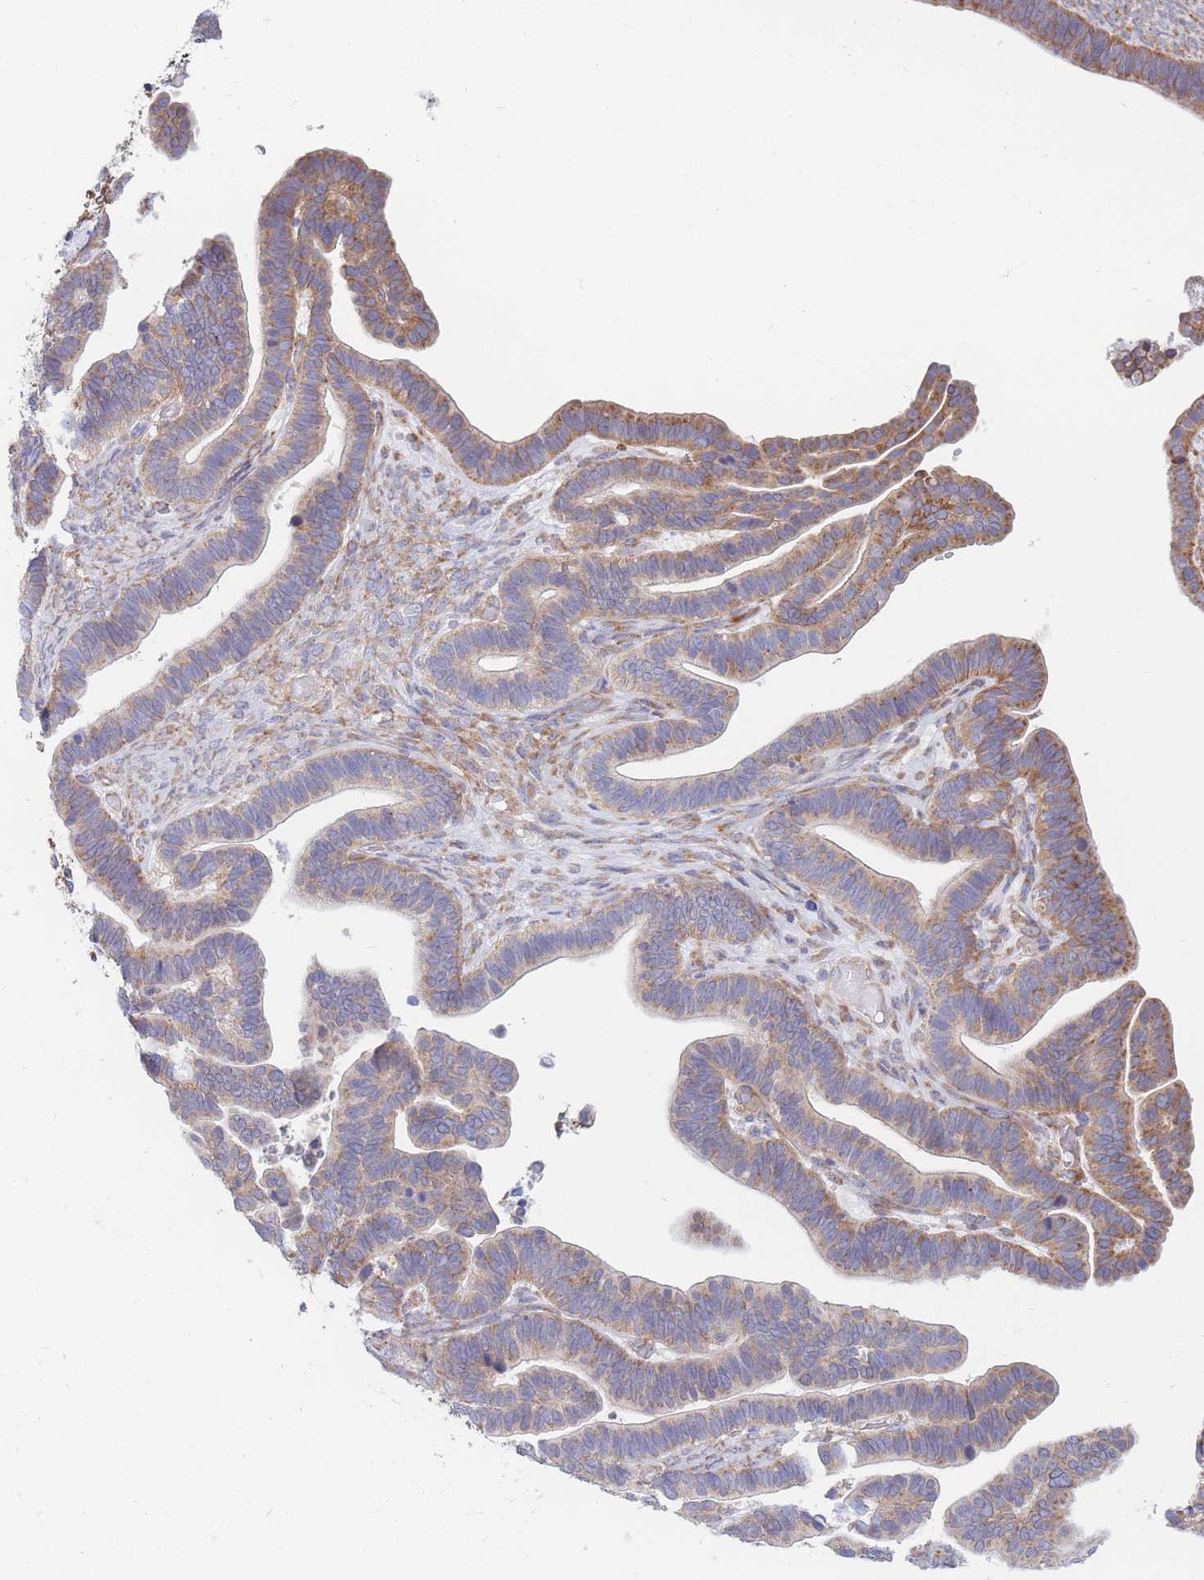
{"staining": {"intensity": "moderate", "quantity": ">75%", "location": "cytoplasmic/membranous"}, "tissue": "ovarian cancer", "cell_type": "Tumor cells", "image_type": "cancer", "snomed": [{"axis": "morphology", "description": "Cystadenocarcinoma, serous, NOS"}, {"axis": "topography", "description": "Ovary"}], "caption": "This photomicrograph exhibits serous cystadenocarcinoma (ovarian) stained with immunohistochemistry (IHC) to label a protein in brown. The cytoplasmic/membranous of tumor cells show moderate positivity for the protein. Nuclei are counter-stained blue.", "gene": "RPL8", "patient": {"sex": "female", "age": 56}}